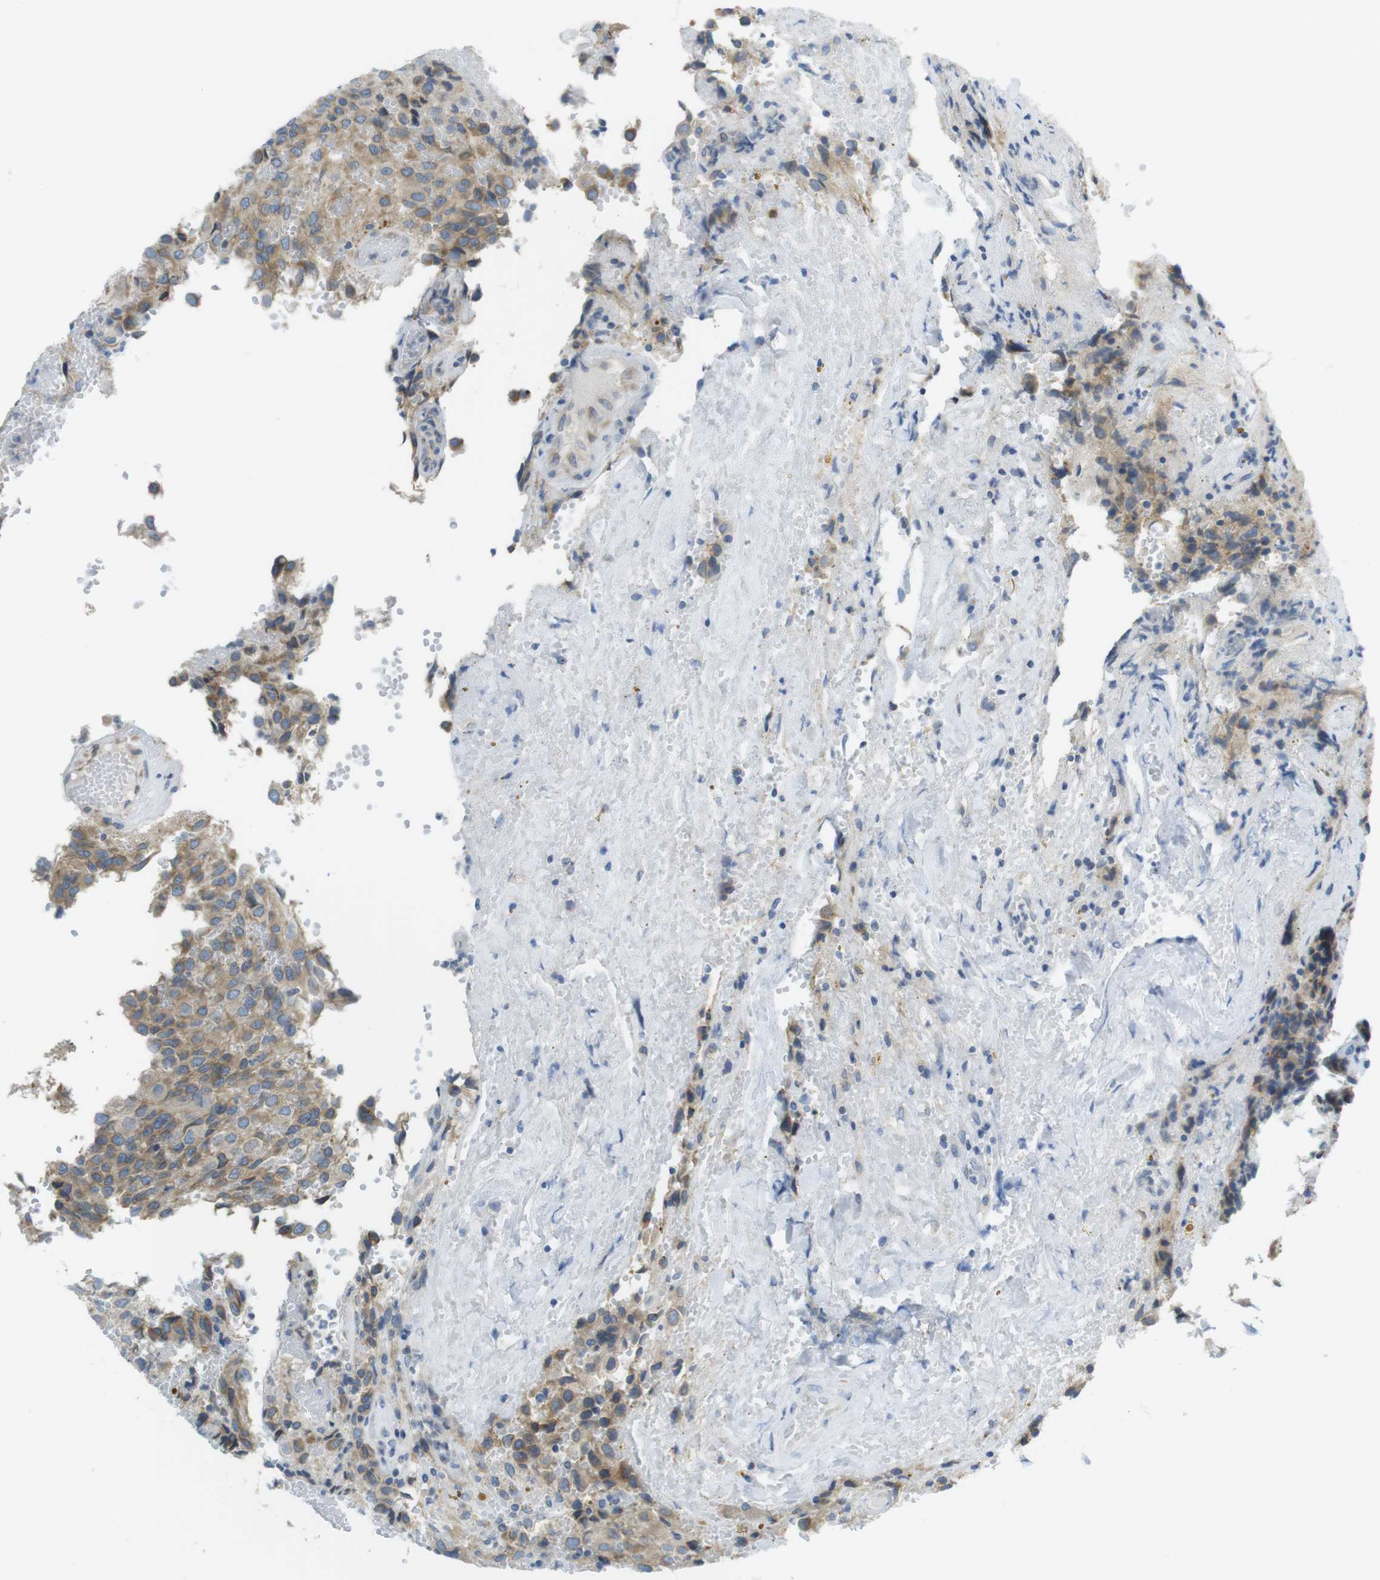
{"staining": {"intensity": "moderate", "quantity": "25%-75%", "location": "cytoplasmic/membranous"}, "tissue": "glioma", "cell_type": "Tumor cells", "image_type": "cancer", "snomed": [{"axis": "morphology", "description": "Glioma, malignant, High grade"}, {"axis": "topography", "description": "Brain"}], "caption": "Glioma was stained to show a protein in brown. There is medium levels of moderate cytoplasmic/membranous expression in approximately 25%-75% of tumor cells.", "gene": "CLPTM1L", "patient": {"sex": "male", "age": 32}}